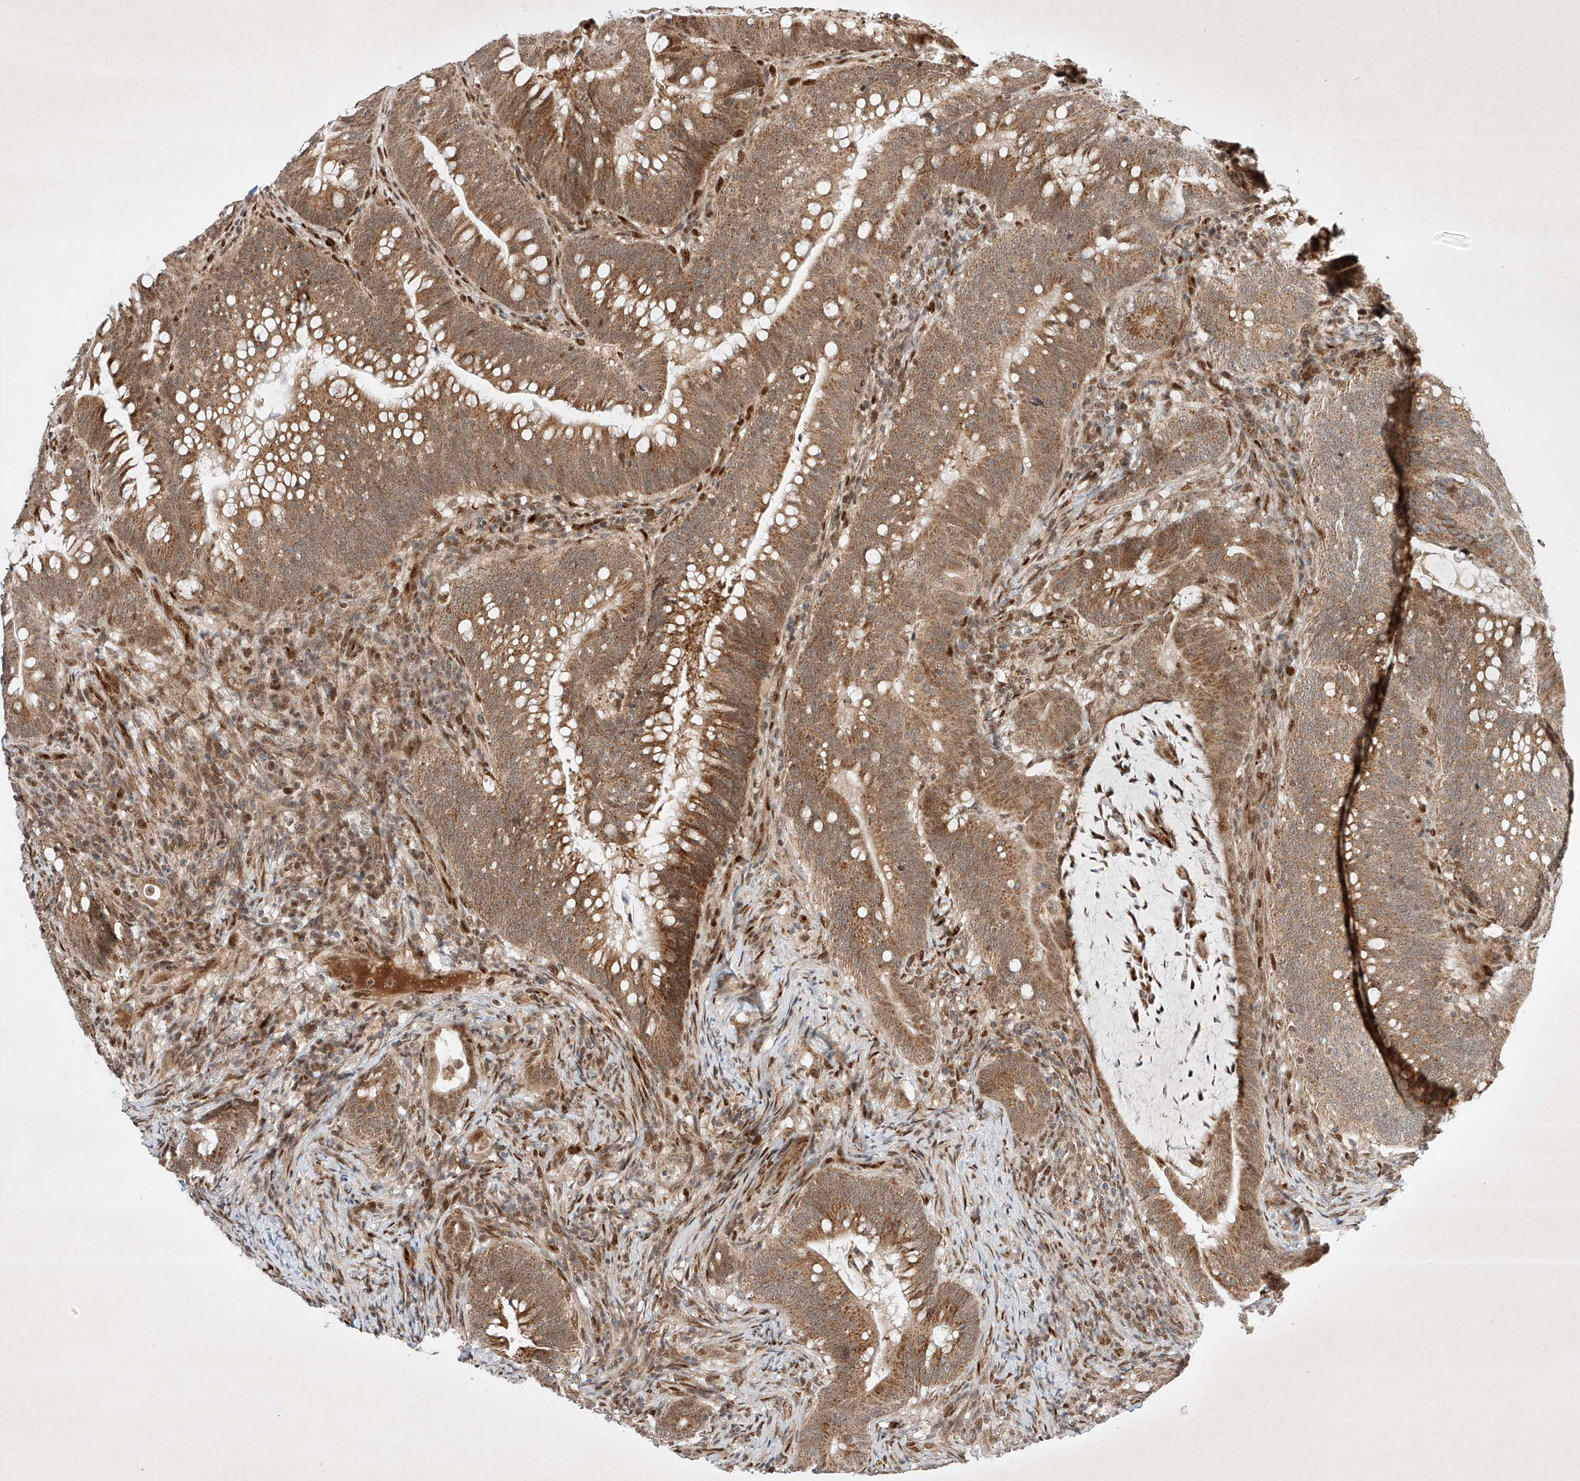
{"staining": {"intensity": "moderate", "quantity": ">75%", "location": "cytoplasmic/membranous"}, "tissue": "colorectal cancer", "cell_type": "Tumor cells", "image_type": "cancer", "snomed": [{"axis": "morphology", "description": "Adenocarcinoma, NOS"}, {"axis": "topography", "description": "Colon"}], "caption": "An image of human colorectal adenocarcinoma stained for a protein shows moderate cytoplasmic/membranous brown staining in tumor cells.", "gene": "EPG5", "patient": {"sex": "female", "age": 66}}